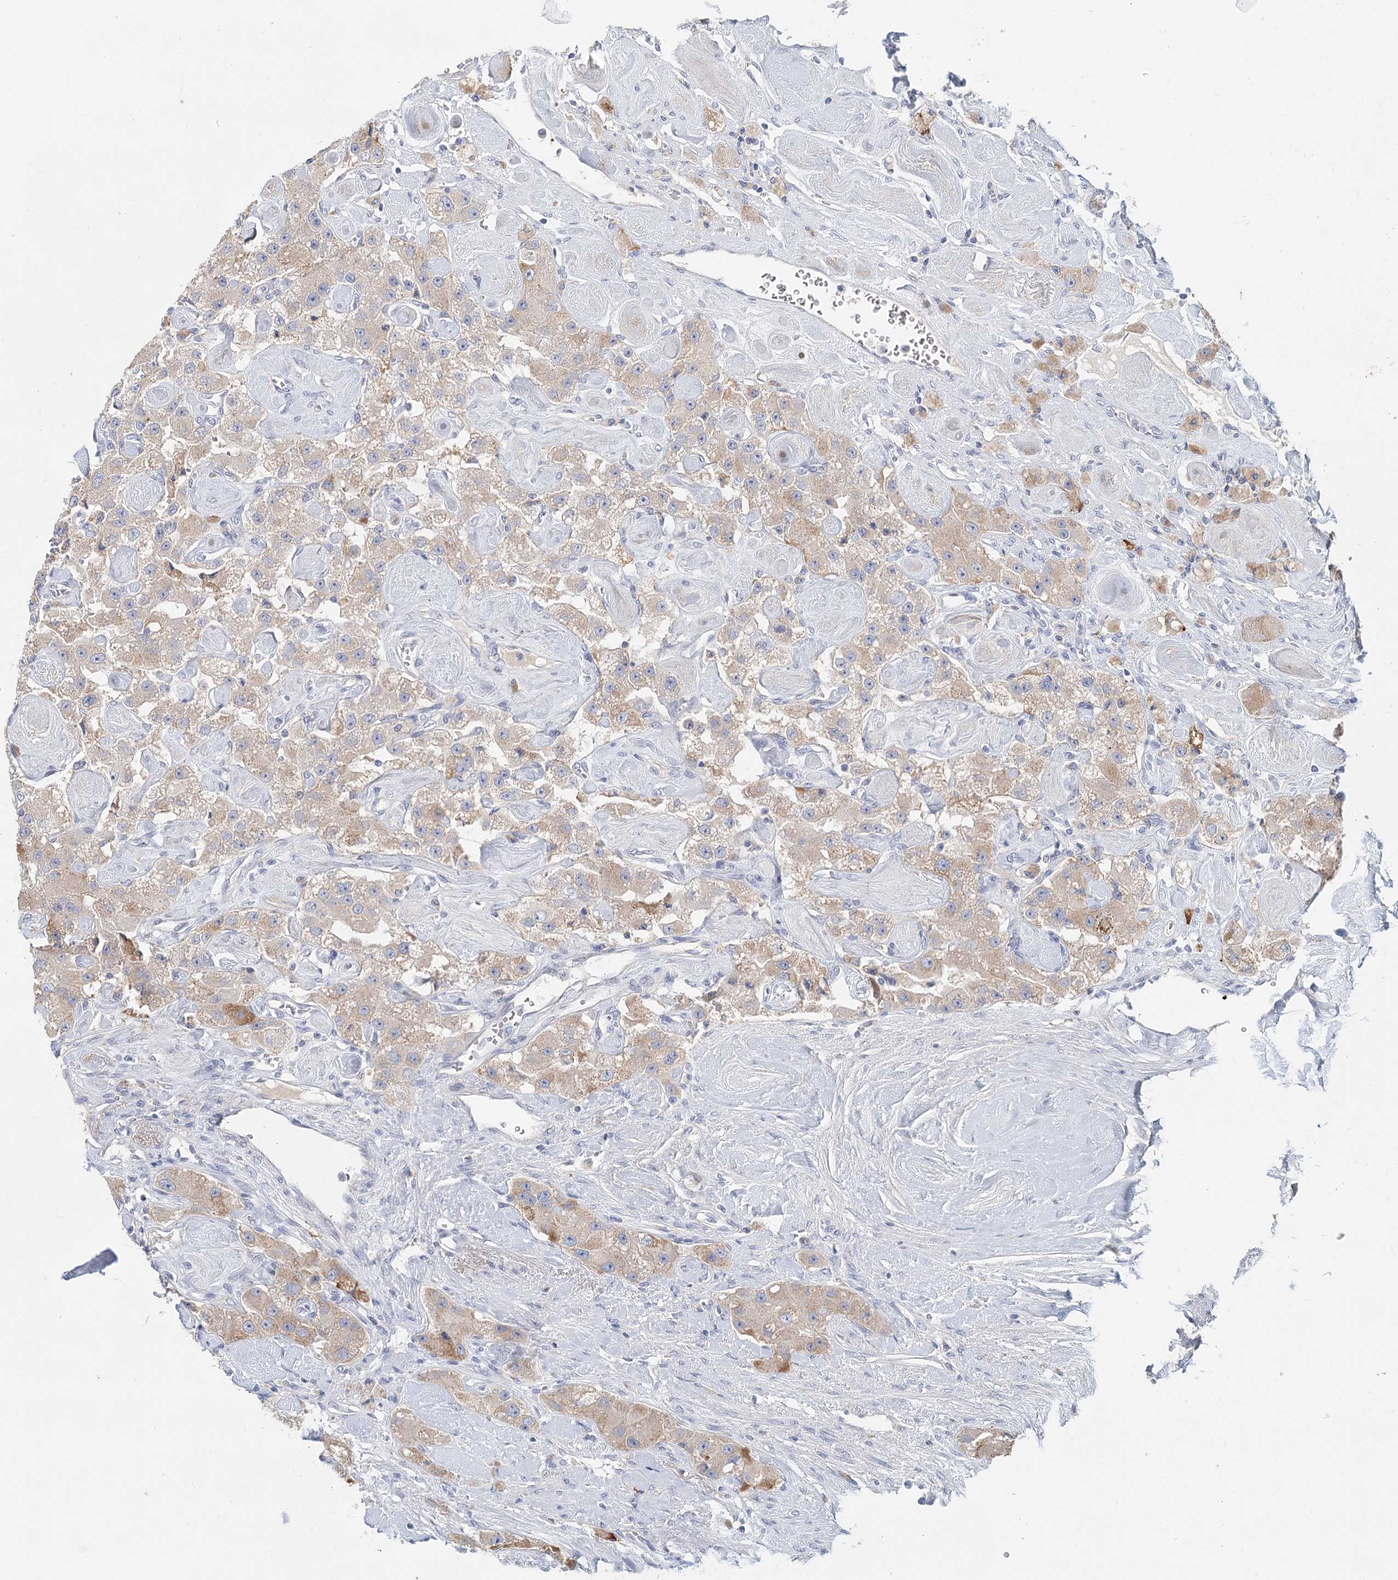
{"staining": {"intensity": "weak", "quantity": ">75%", "location": "cytoplasmic/membranous"}, "tissue": "carcinoid", "cell_type": "Tumor cells", "image_type": "cancer", "snomed": [{"axis": "morphology", "description": "Carcinoid, malignant, NOS"}, {"axis": "topography", "description": "Pancreas"}], "caption": "Weak cytoplasmic/membranous staining is appreciated in about >75% of tumor cells in carcinoid.", "gene": "ARHGAP44", "patient": {"sex": "male", "age": 41}}